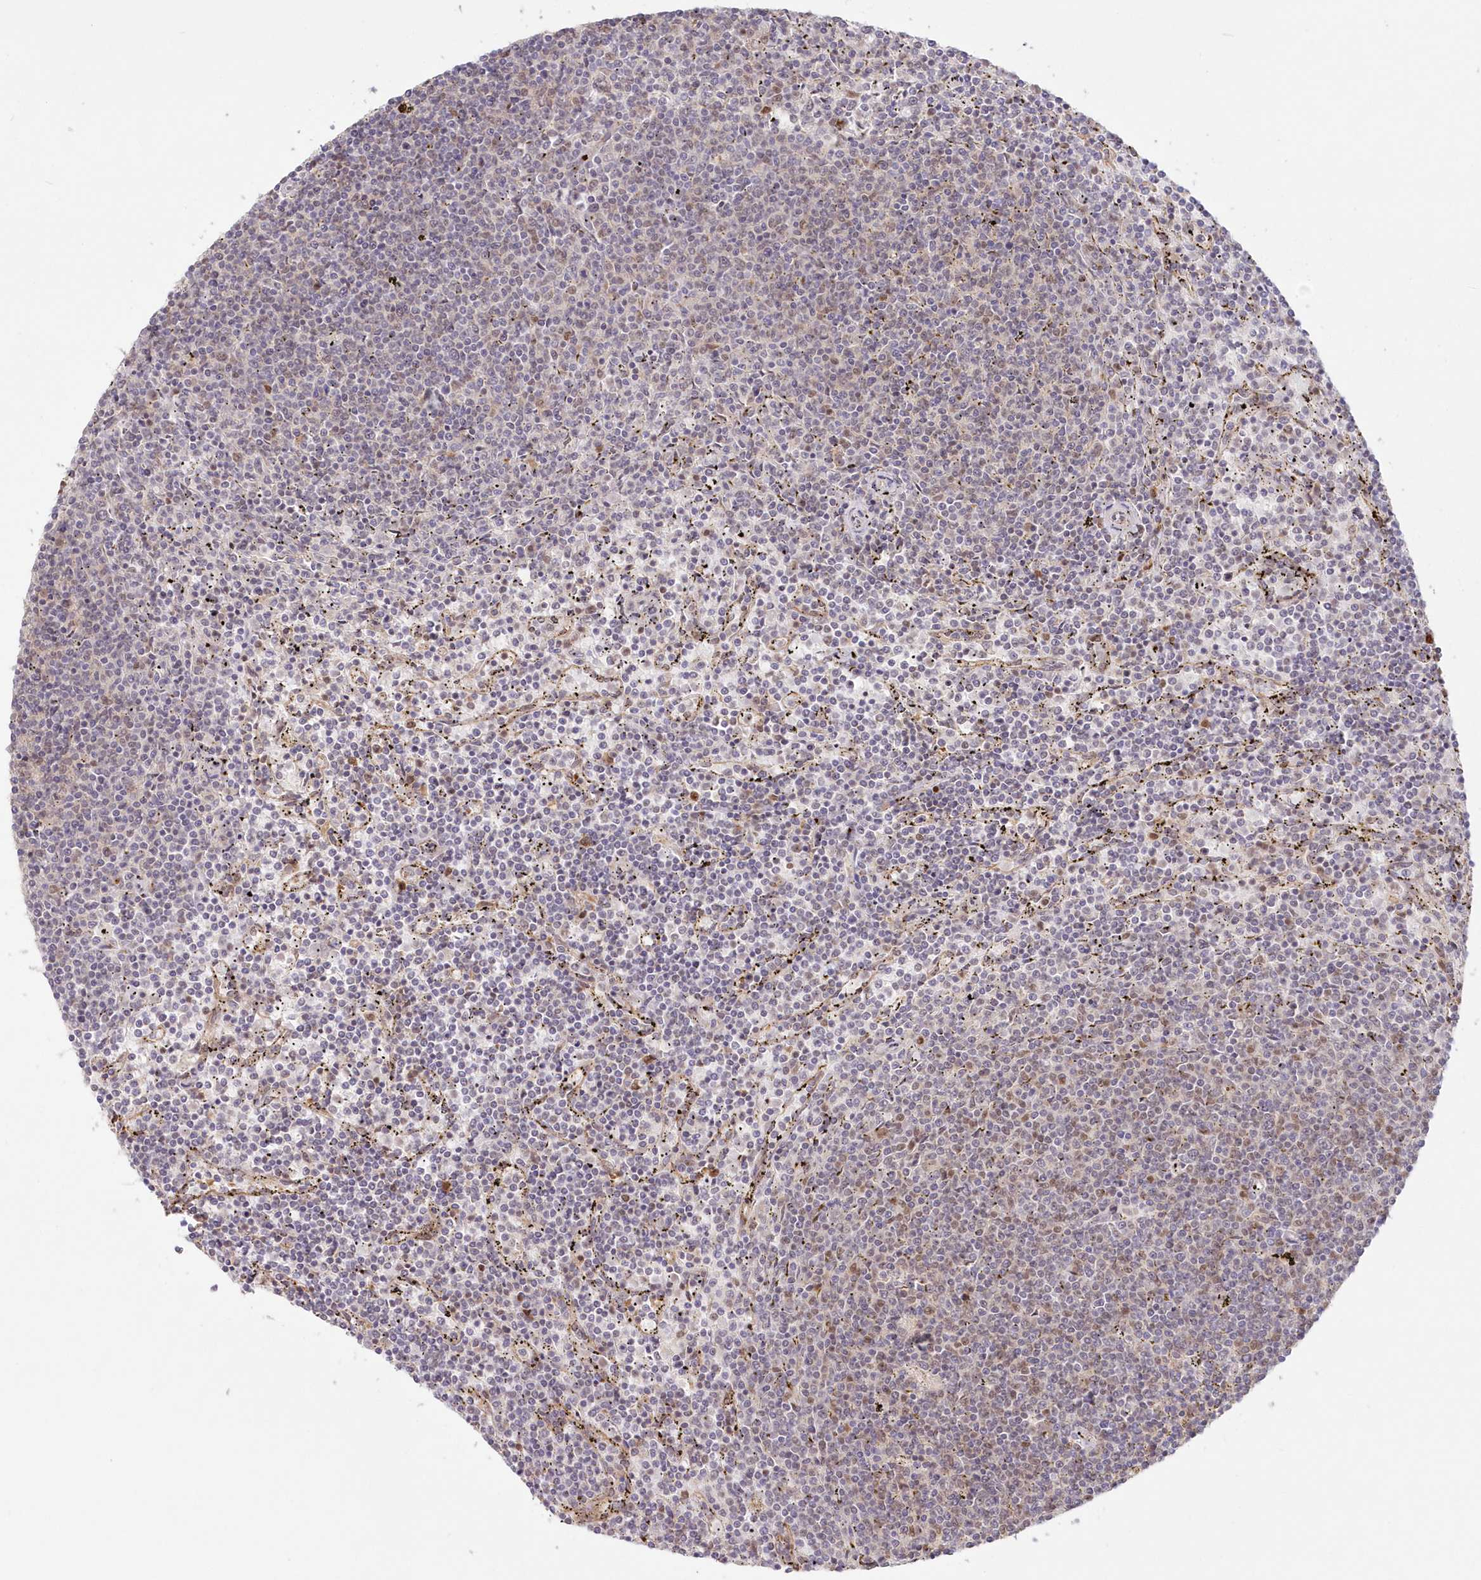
{"staining": {"intensity": "weak", "quantity": "<25%", "location": "nuclear"}, "tissue": "lymphoma", "cell_type": "Tumor cells", "image_type": "cancer", "snomed": [{"axis": "morphology", "description": "Malignant lymphoma, non-Hodgkin's type, Low grade"}, {"axis": "topography", "description": "Spleen"}], "caption": "Immunohistochemistry histopathology image of lymphoma stained for a protein (brown), which shows no staining in tumor cells.", "gene": "POLR2B", "patient": {"sex": "female", "age": 50}}